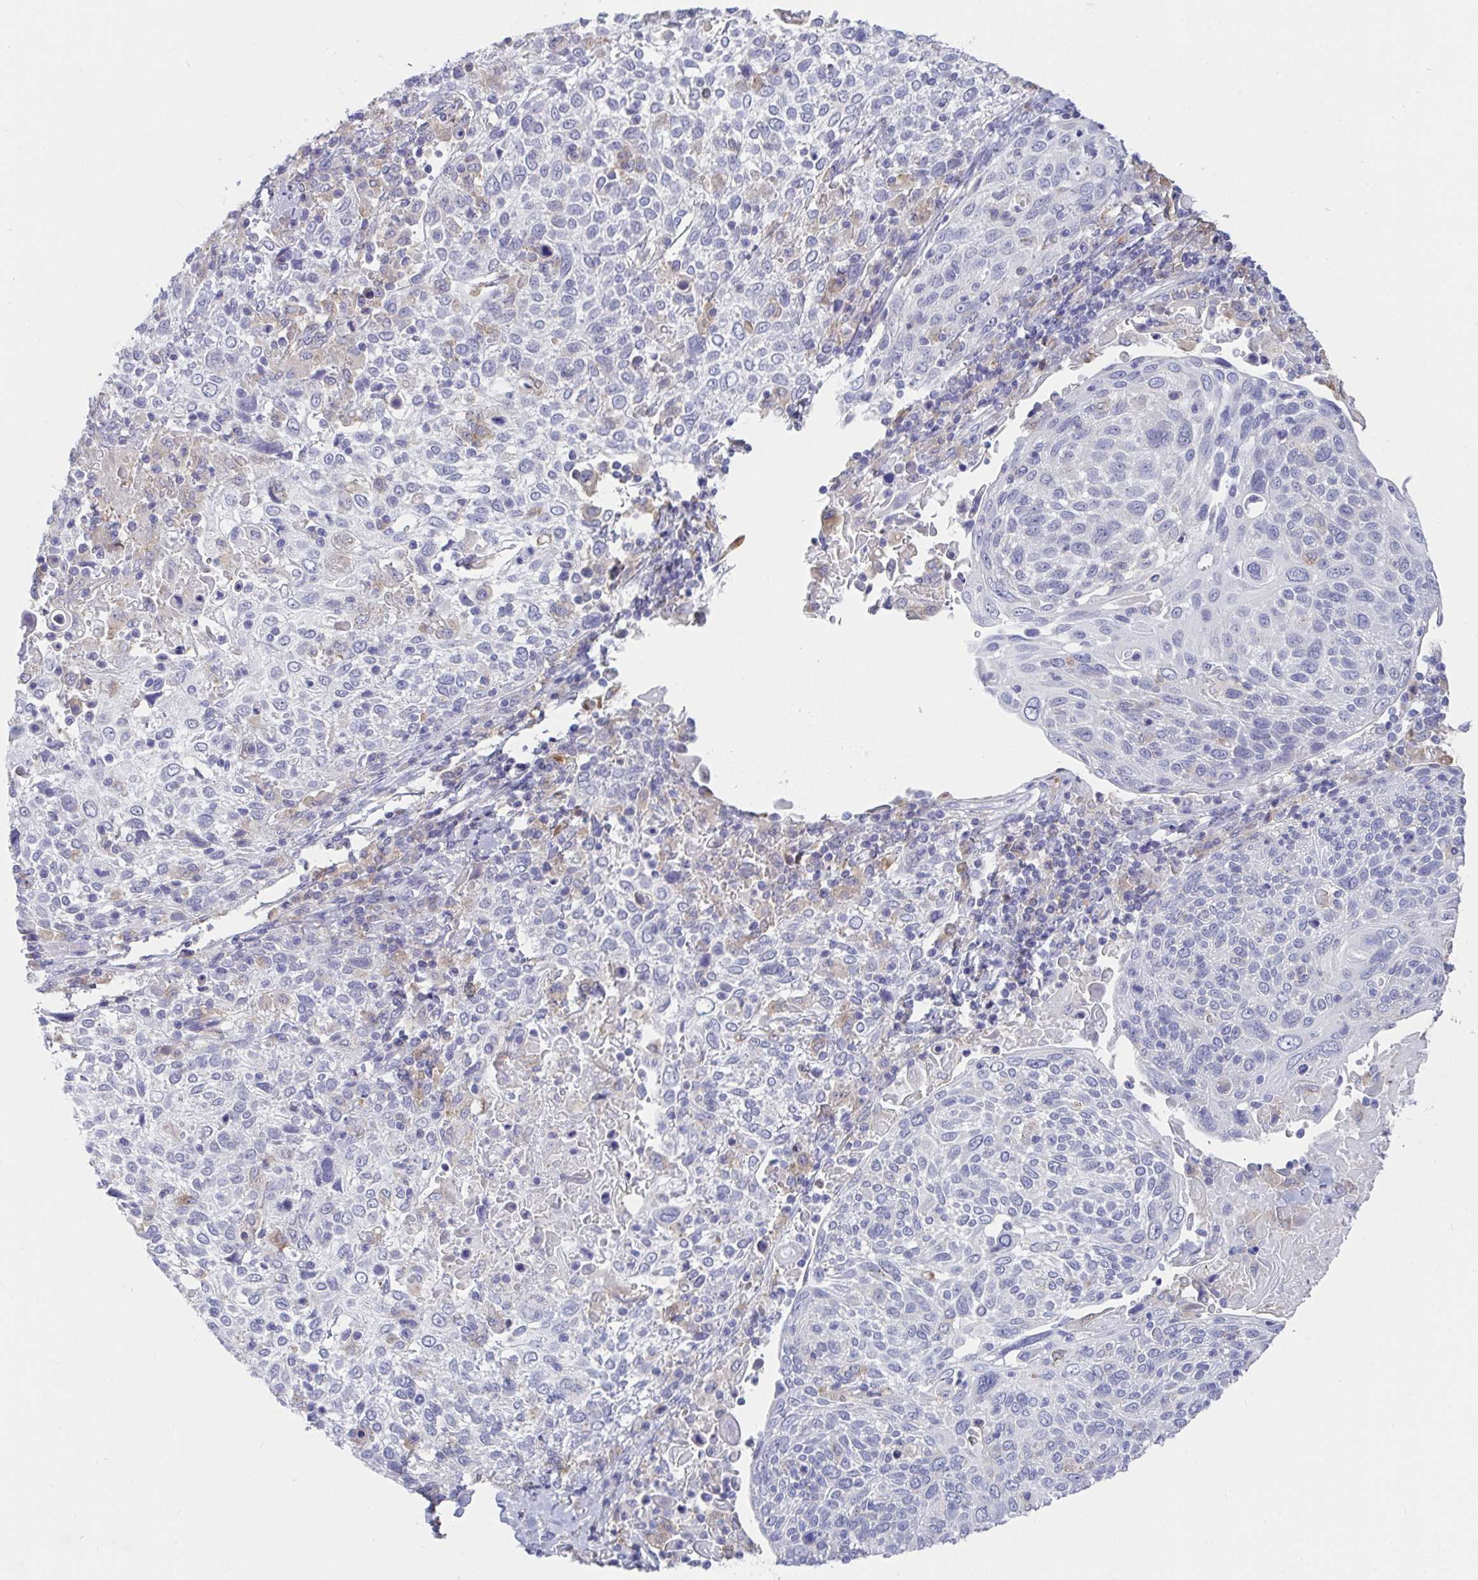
{"staining": {"intensity": "negative", "quantity": "none", "location": "none"}, "tissue": "cervical cancer", "cell_type": "Tumor cells", "image_type": "cancer", "snomed": [{"axis": "morphology", "description": "Squamous cell carcinoma, NOS"}, {"axis": "topography", "description": "Cervix"}], "caption": "IHC image of neoplastic tissue: squamous cell carcinoma (cervical) stained with DAB (3,3'-diaminobenzidine) shows no significant protein expression in tumor cells.", "gene": "TAS2R39", "patient": {"sex": "female", "age": 61}}